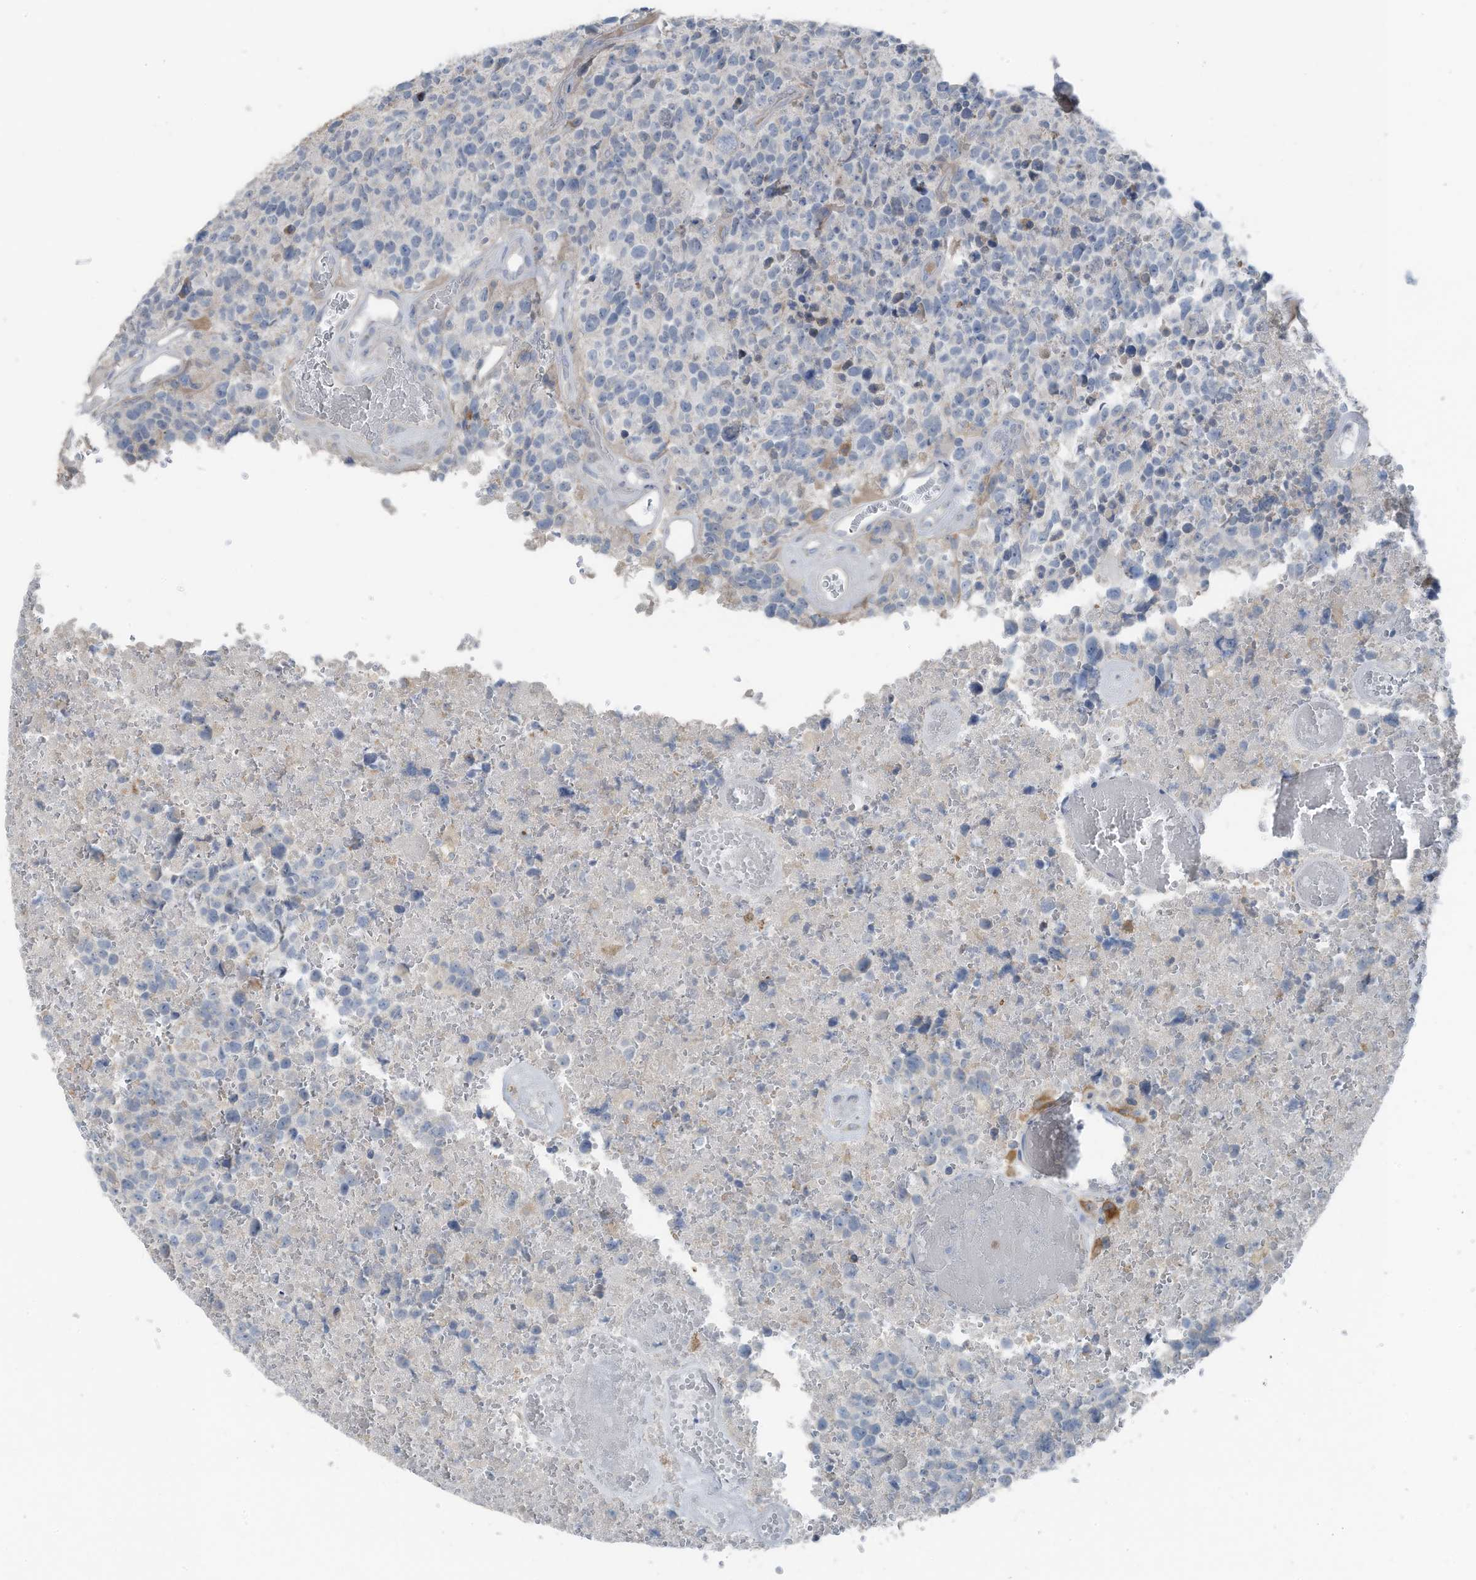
{"staining": {"intensity": "negative", "quantity": "none", "location": "none"}, "tissue": "glioma", "cell_type": "Tumor cells", "image_type": "cancer", "snomed": [{"axis": "morphology", "description": "Glioma, malignant, High grade"}, {"axis": "topography", "description": "Brain"}], "caption": "Immunohistochemistry of malignant glioma (high-grade) reveals no positivity in tumor cells. (DAB (3,3'-diaminobenzidine) IHC visualized using brightfield microscopy, high magnification).", "gene": "ARHGEF33", "patient": {"sex": "male", "age": 69}}